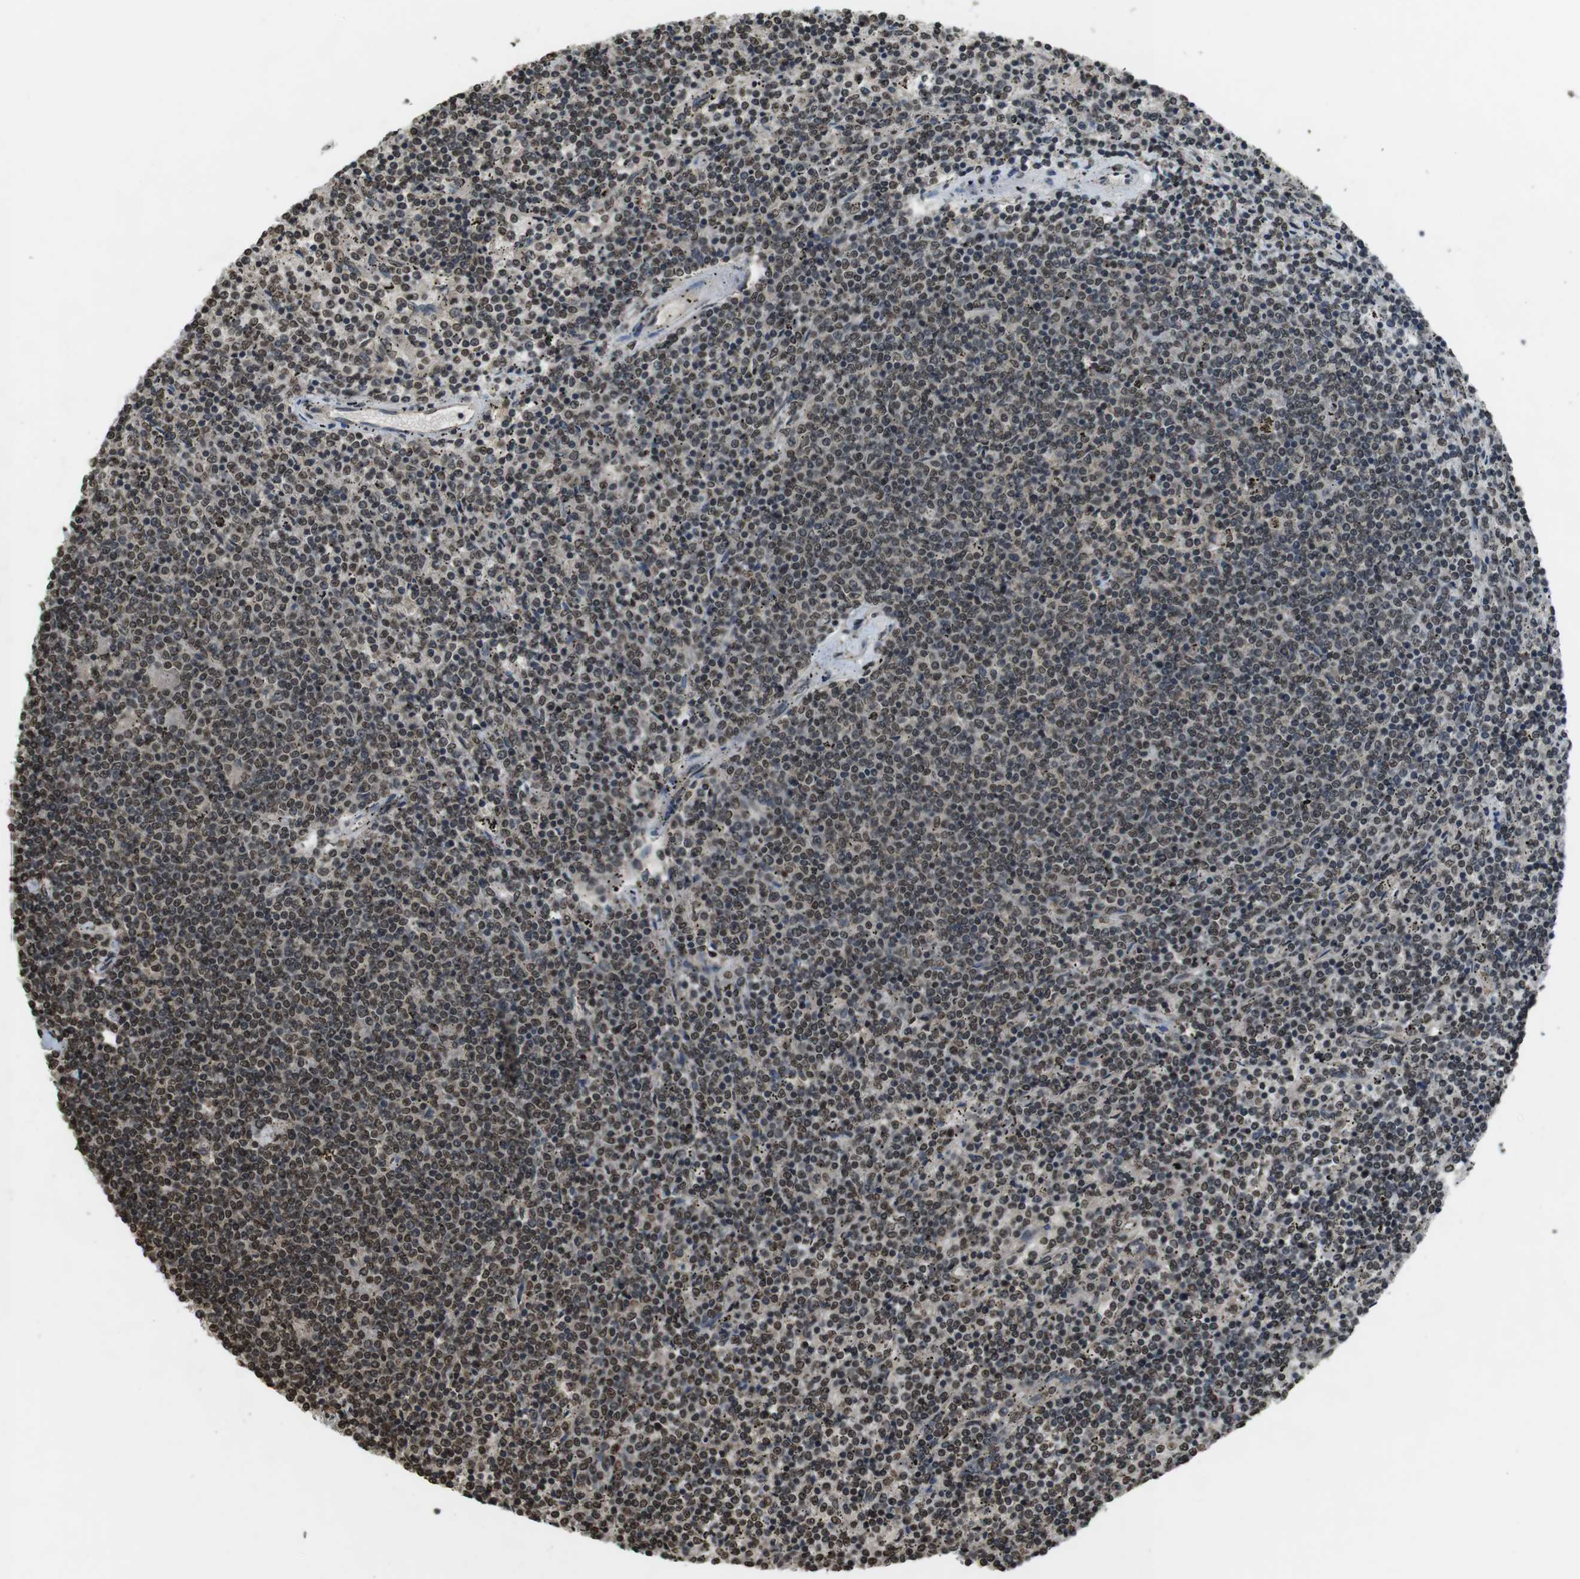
{"staining": {"intensity": "moderate", "quantity": "25%-75%", "location": "nuclear"}, "tissue": "lymphoma", "cell_type": "Tumor cells", "image_type": "cancer", "snomed": [{"axis": "morphology", "description": "Malignant lymphoma, non-Hodgkin's type, Low grade"}, {"axis": "topography", "description": "Spleen"}], "caption": "Lymphoma was stained to show a protein in brown. There is medium levels of moderate nuclear expression in about 25%-75% of tumor cells.", "gene": "MAF", "patient": {"sex": "female", "age": 50}}